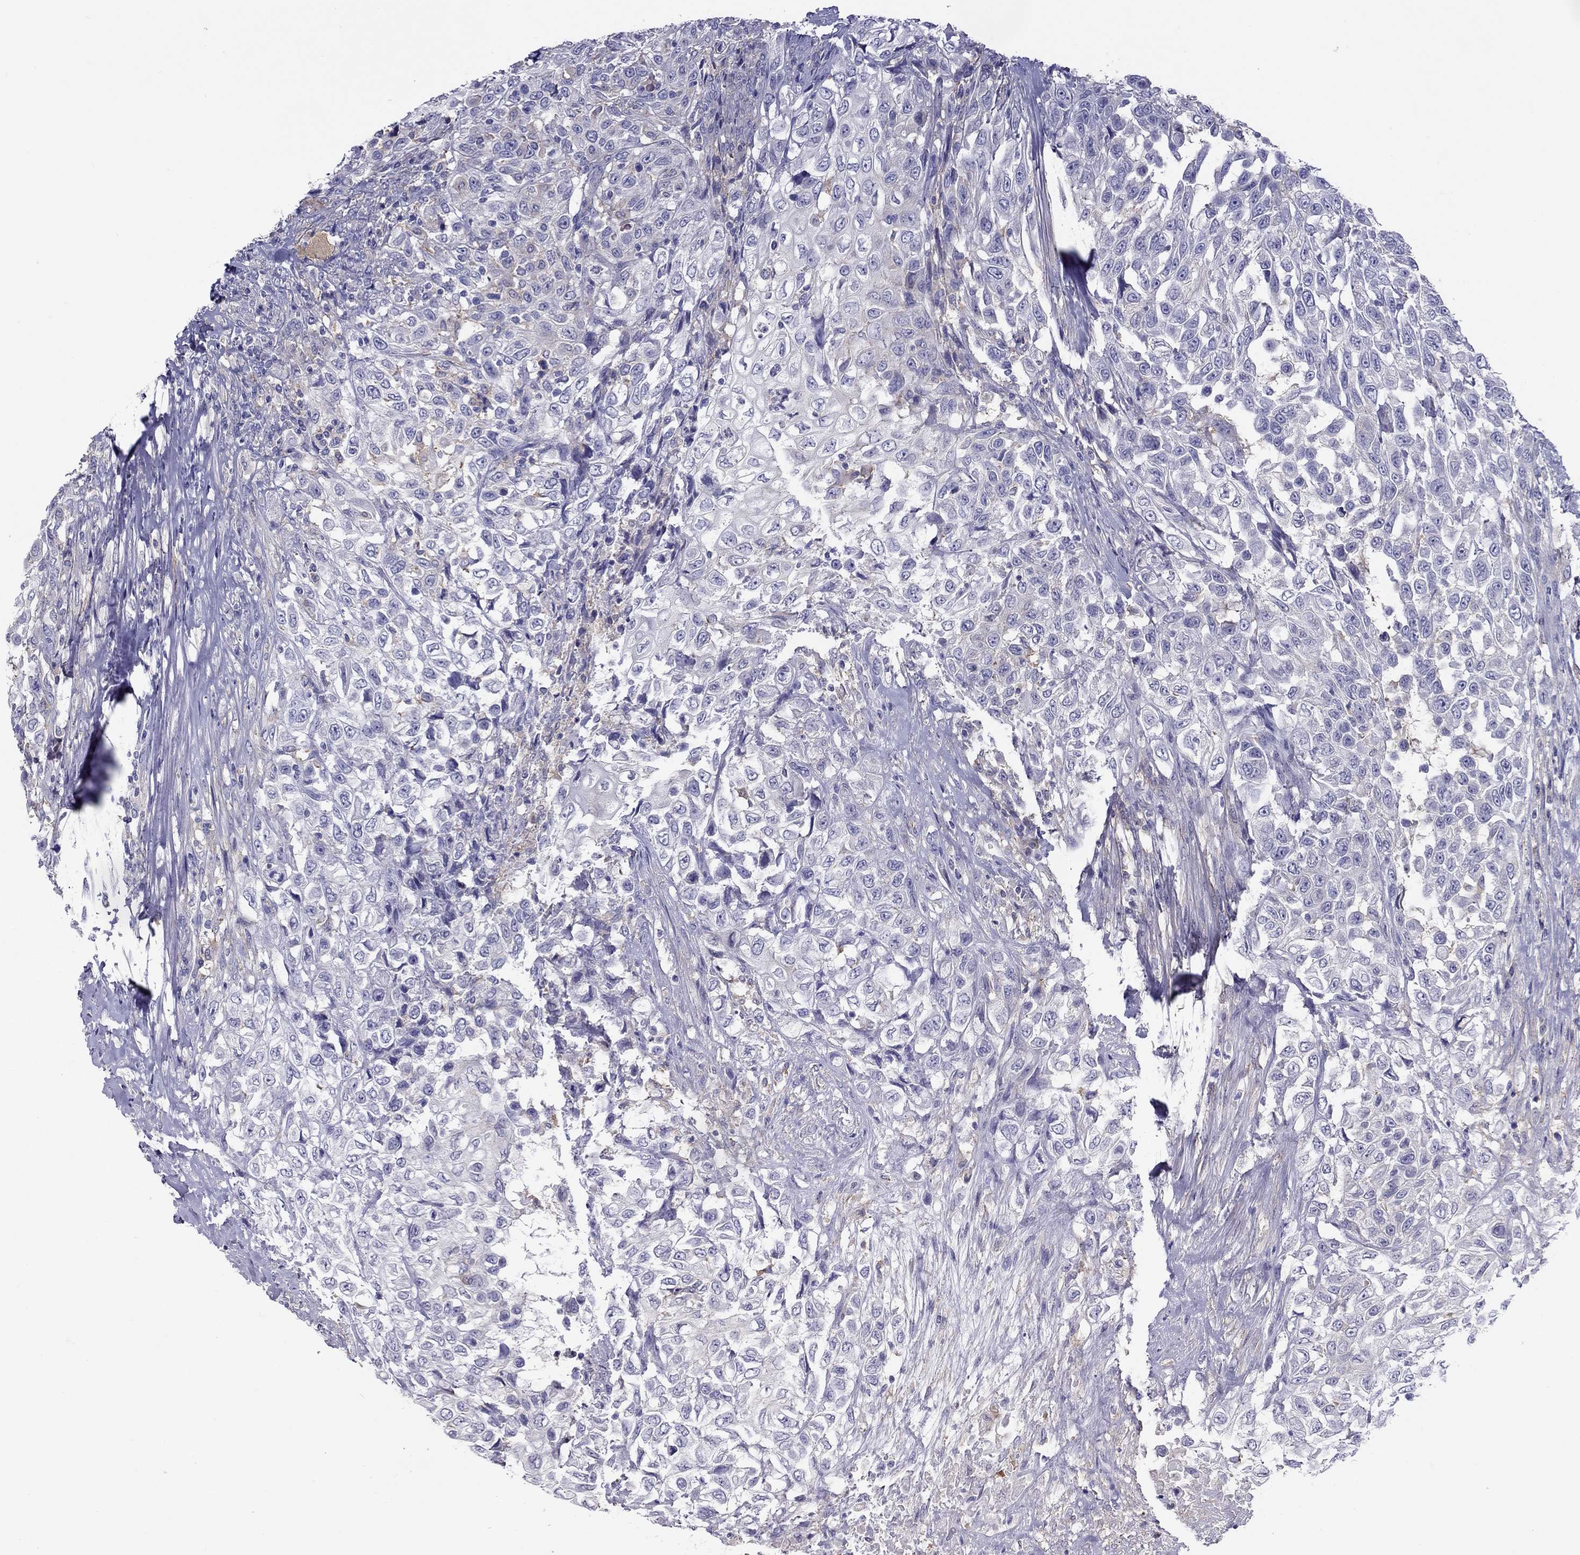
{"staining": {"intensity": "negative", "quantity": "none", "location": "none"}, "tissue": "urothelial cancer", "cell_type": "Tumor cells", "image_type": "cancer", "snomed": [{"axis": "morphology", "description": "Urothelial carcinoma, High grade"}, {"axis": "topography", "description": "Urinary bladder"}], "caption": "Immunohistochemistry (IHC) photomicrograph of human high-grade urothelial carcinoma stained for a protein (brown), which displays no expression in tumor cells. Nuclei are stained in blue.", "gene": "ALOX15B", "patient": {"sex": "female", "age": 56}}